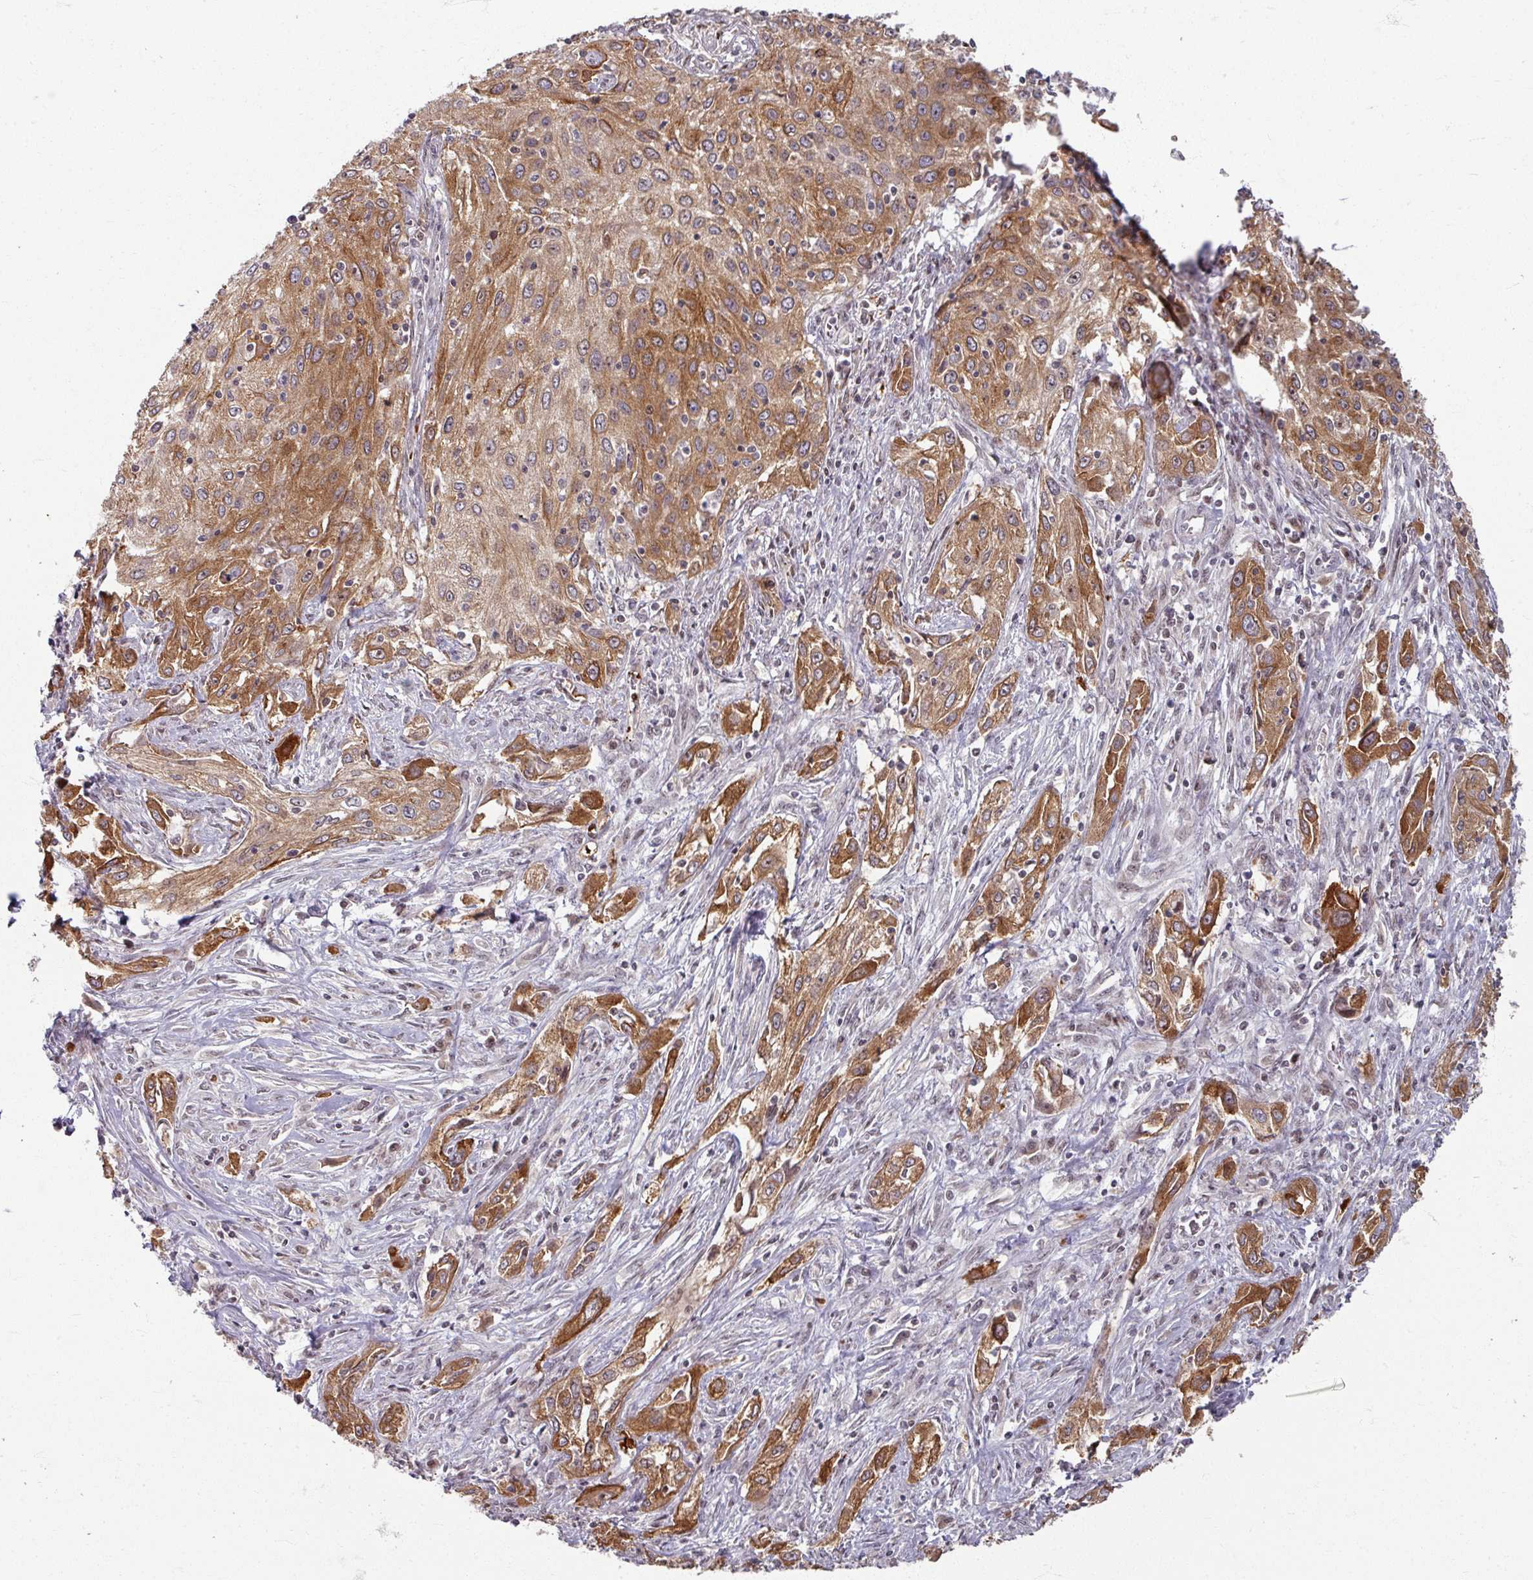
{"staining": {"intensity": "strong", "quantity": ">75%", "location": "cytoplasmic/membranous"}, "tissue": "lung cancer", "cell_type": "Tumor cells", "image_type": "cancer", "snomed": [{"axis": "morphology", "description": "Squamous cell carcinoma, NOS"}, {"axis": "topography", "description": "Lung"}], "caption": "Lung cancer (squamous cell carcinoma) was stained to show a protein in brown. There is high levels of strong cytoplasmic/membranous positivity in about >75% of tumor cells. The protein of interest is stained brown, and the nuclei are stained in blue (DAB IHC with brightfield microscopy, high magnification).", "gene": "KLC3", "patient": {"sex": "female", "age": 69}}